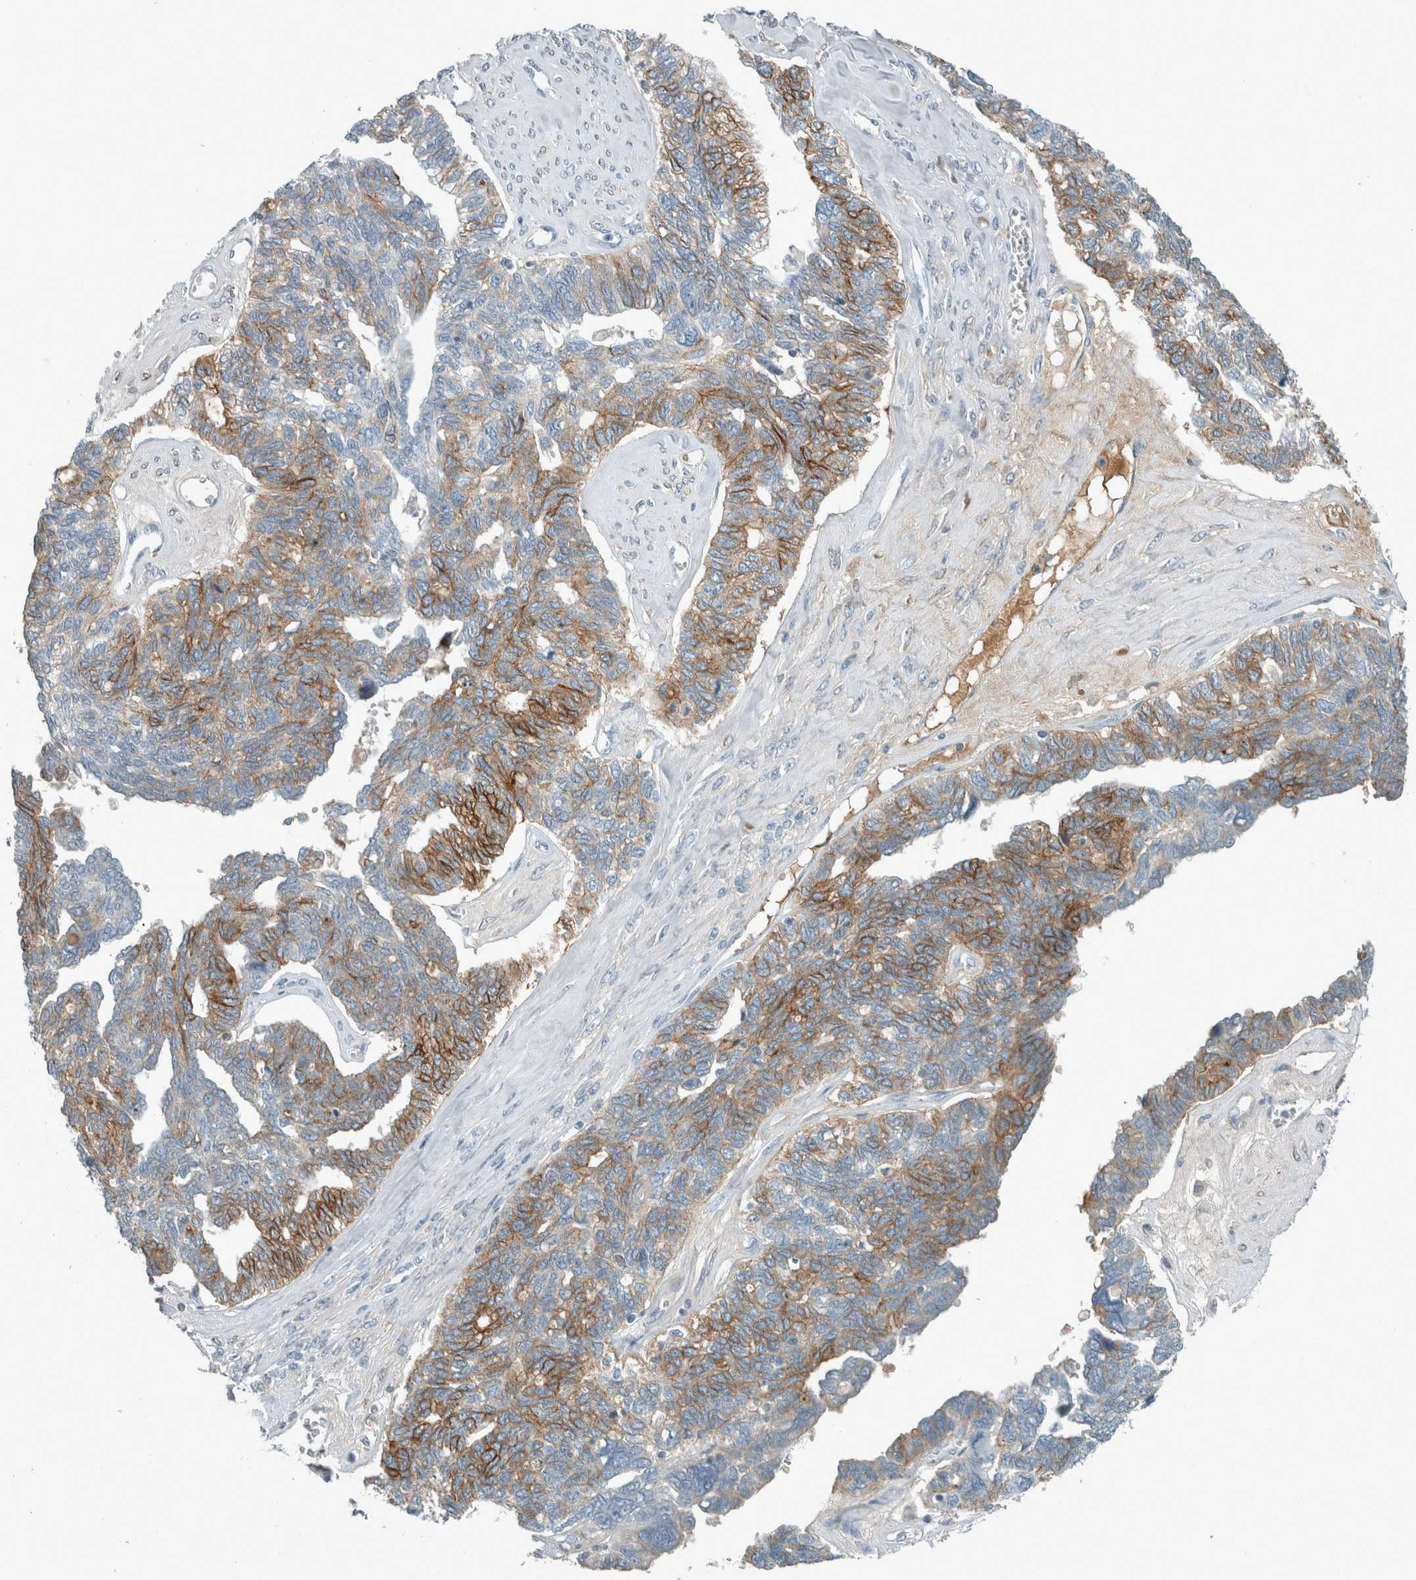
{"staining": {"intensity": "moderate", "quantity": "25%-75%", "location": "cytoplasmic/membranous"}, "tissue": "ovarian cancer", "cell_type": "Tumor cells", "image_type": "cancer", "snomed": [{"axis": "morphology", "description": "Cystadenocarcinoma, serous, NOS"}, {"axis": "topography", "description": "Ovary"}], "caption": "Ovarian cancer (serous cystadenocarcinoma) stained with a brown dye demonstrates moderate cytoplasmic/membranous positive positivity in approximately 25%-75% of tumor cells.", "gene": "CHL1", "patient": {"sex": "female", "age": 79}}